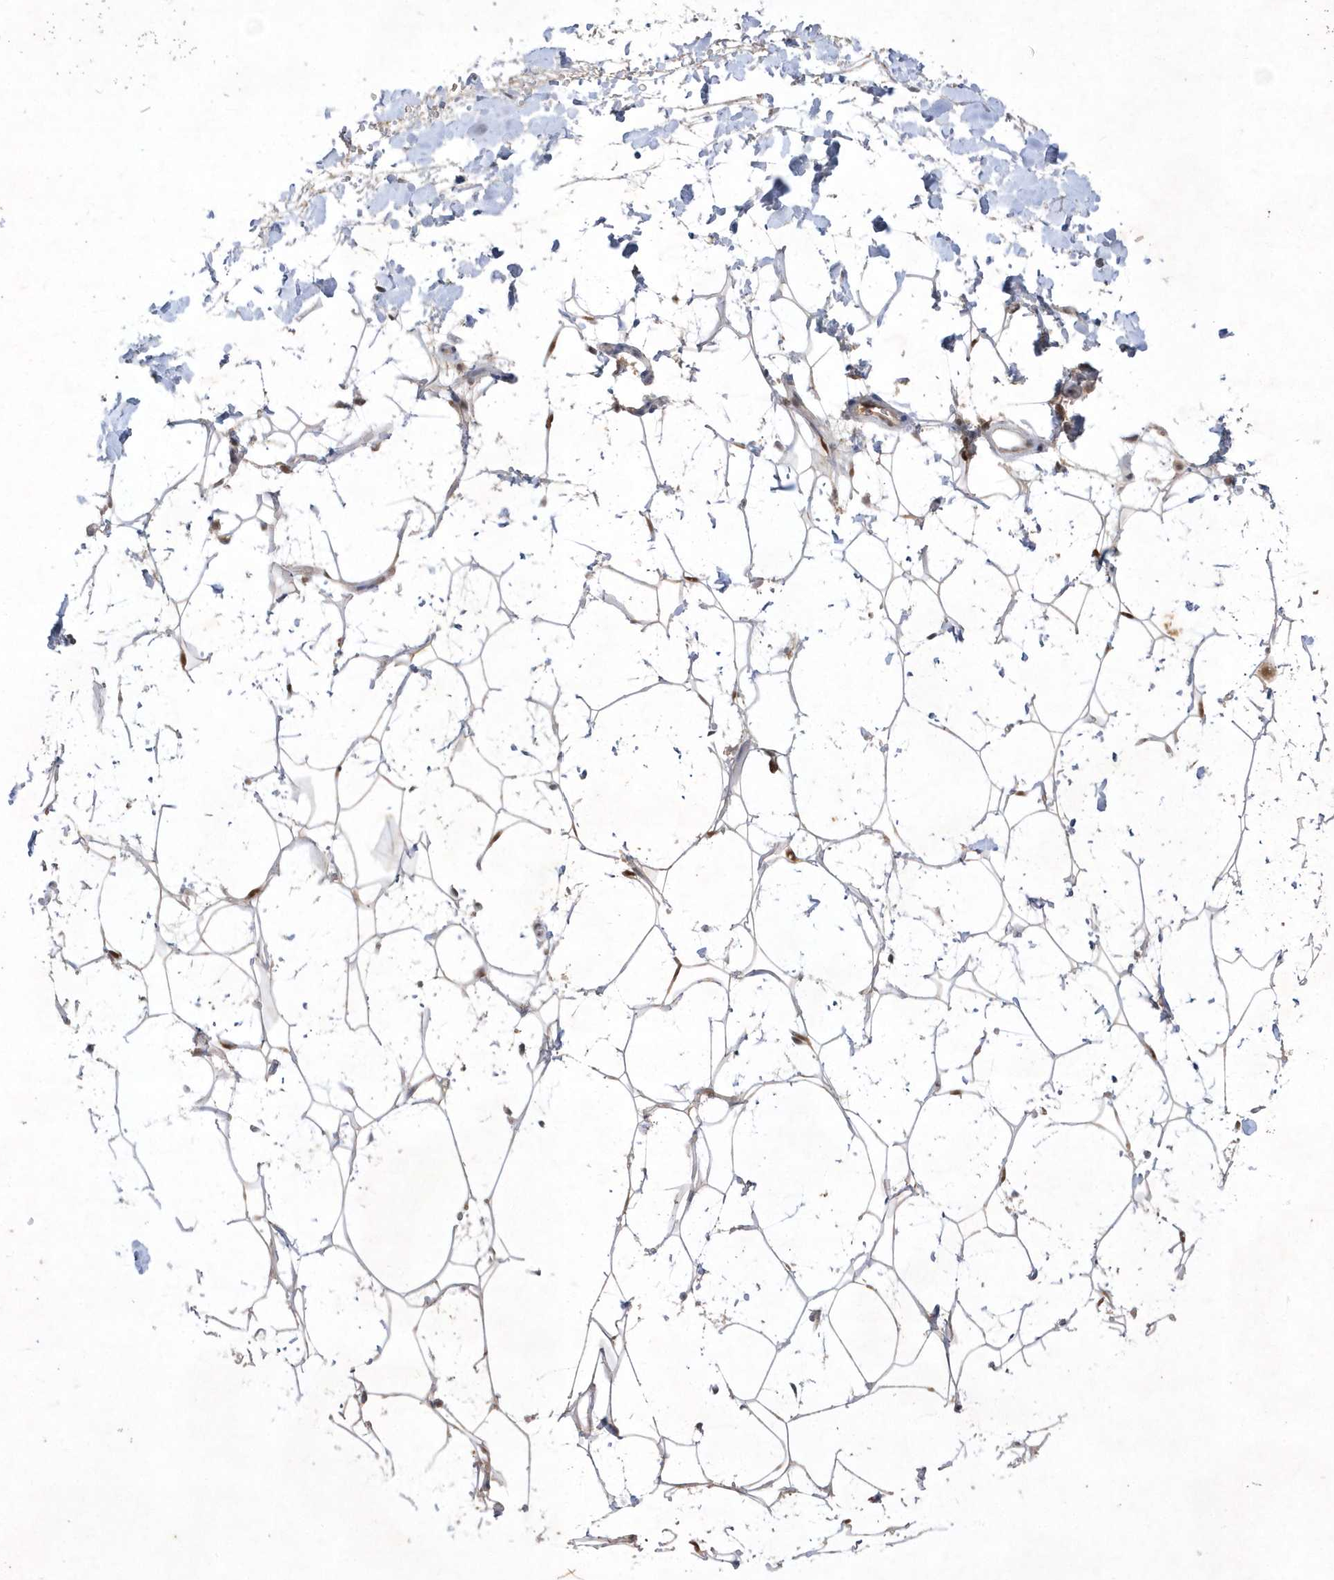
{"staining": {"intensity": "moderate", "quantity": ">75%", "location": "cytoplasmic/membranous"}, "tissue": "adipose tissue", "cell_type": "Adipocytes", "image_type": "normal", "snomed": [{"axis": "morphology", "description": "Normal tissue, NOS"}, {"axis": "topography", "description": "Breast"}], "caption": "IHC (DAB (3,3'-diaminobenzidine)) staining of benign human adipose tissue demonstrates moderate cytoplasmic/membranous protein staining in approximately >75% of adipocytes.", "gene": "CPSF3", "patient": {"sex": "female", "age": 26}}